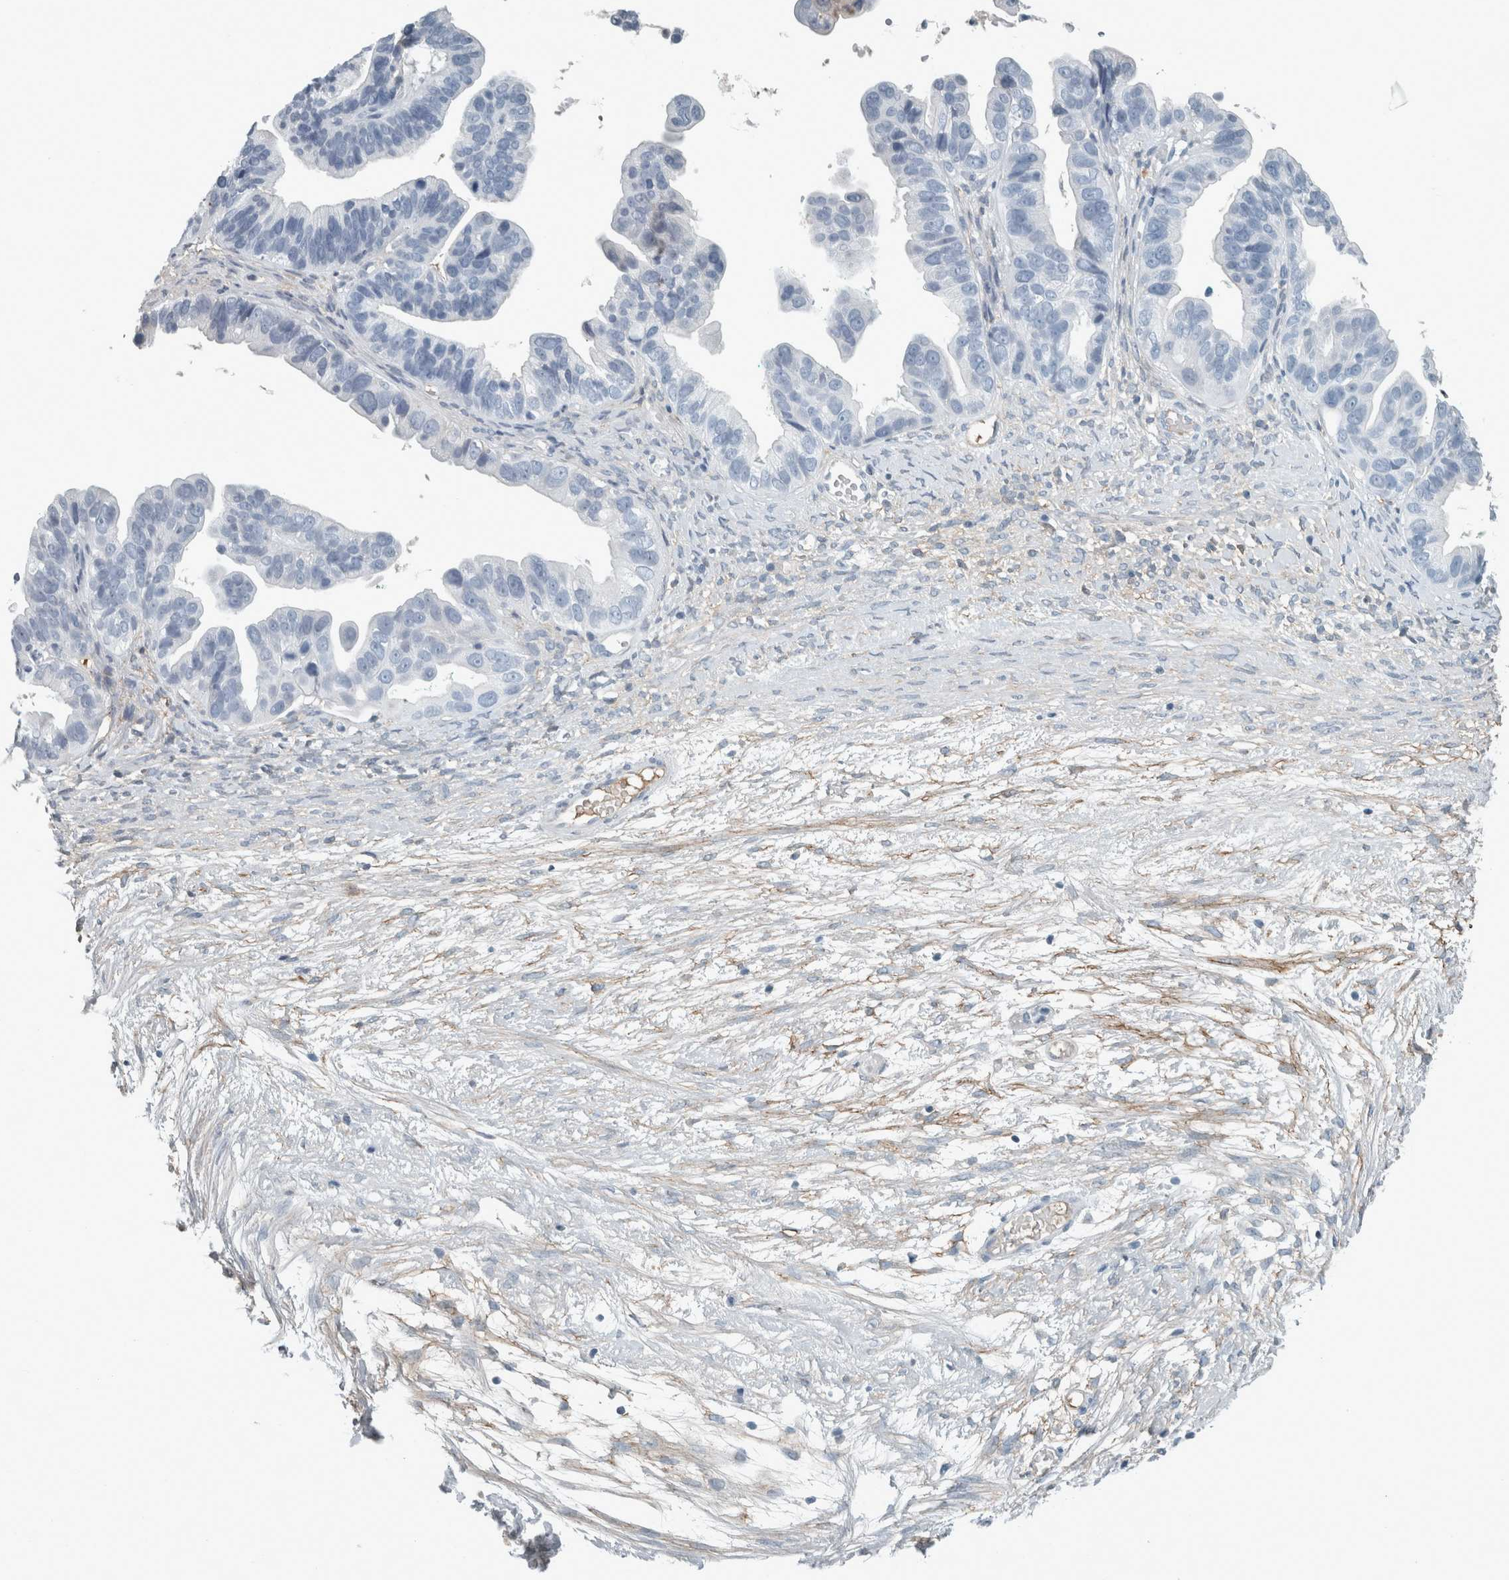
{"staining": {"intensity": "negative", "quantity": "none", "location": "none"}, "tissue": "ovarian cancer", "cell_type": "Tumor cells", "image_type": "cancer", "snomed": [{"axis": "morphology", "description": "Cystadenocarcinoma, serous, NOS"}, {"axis": "topography", "description": "Ovary"}], "caption": "Tumor cells show no significant staining in serous cystadenocarcinoma (ovarian).", "gene": "CHL1", "patient": {"sex": "female", "age": 56}}